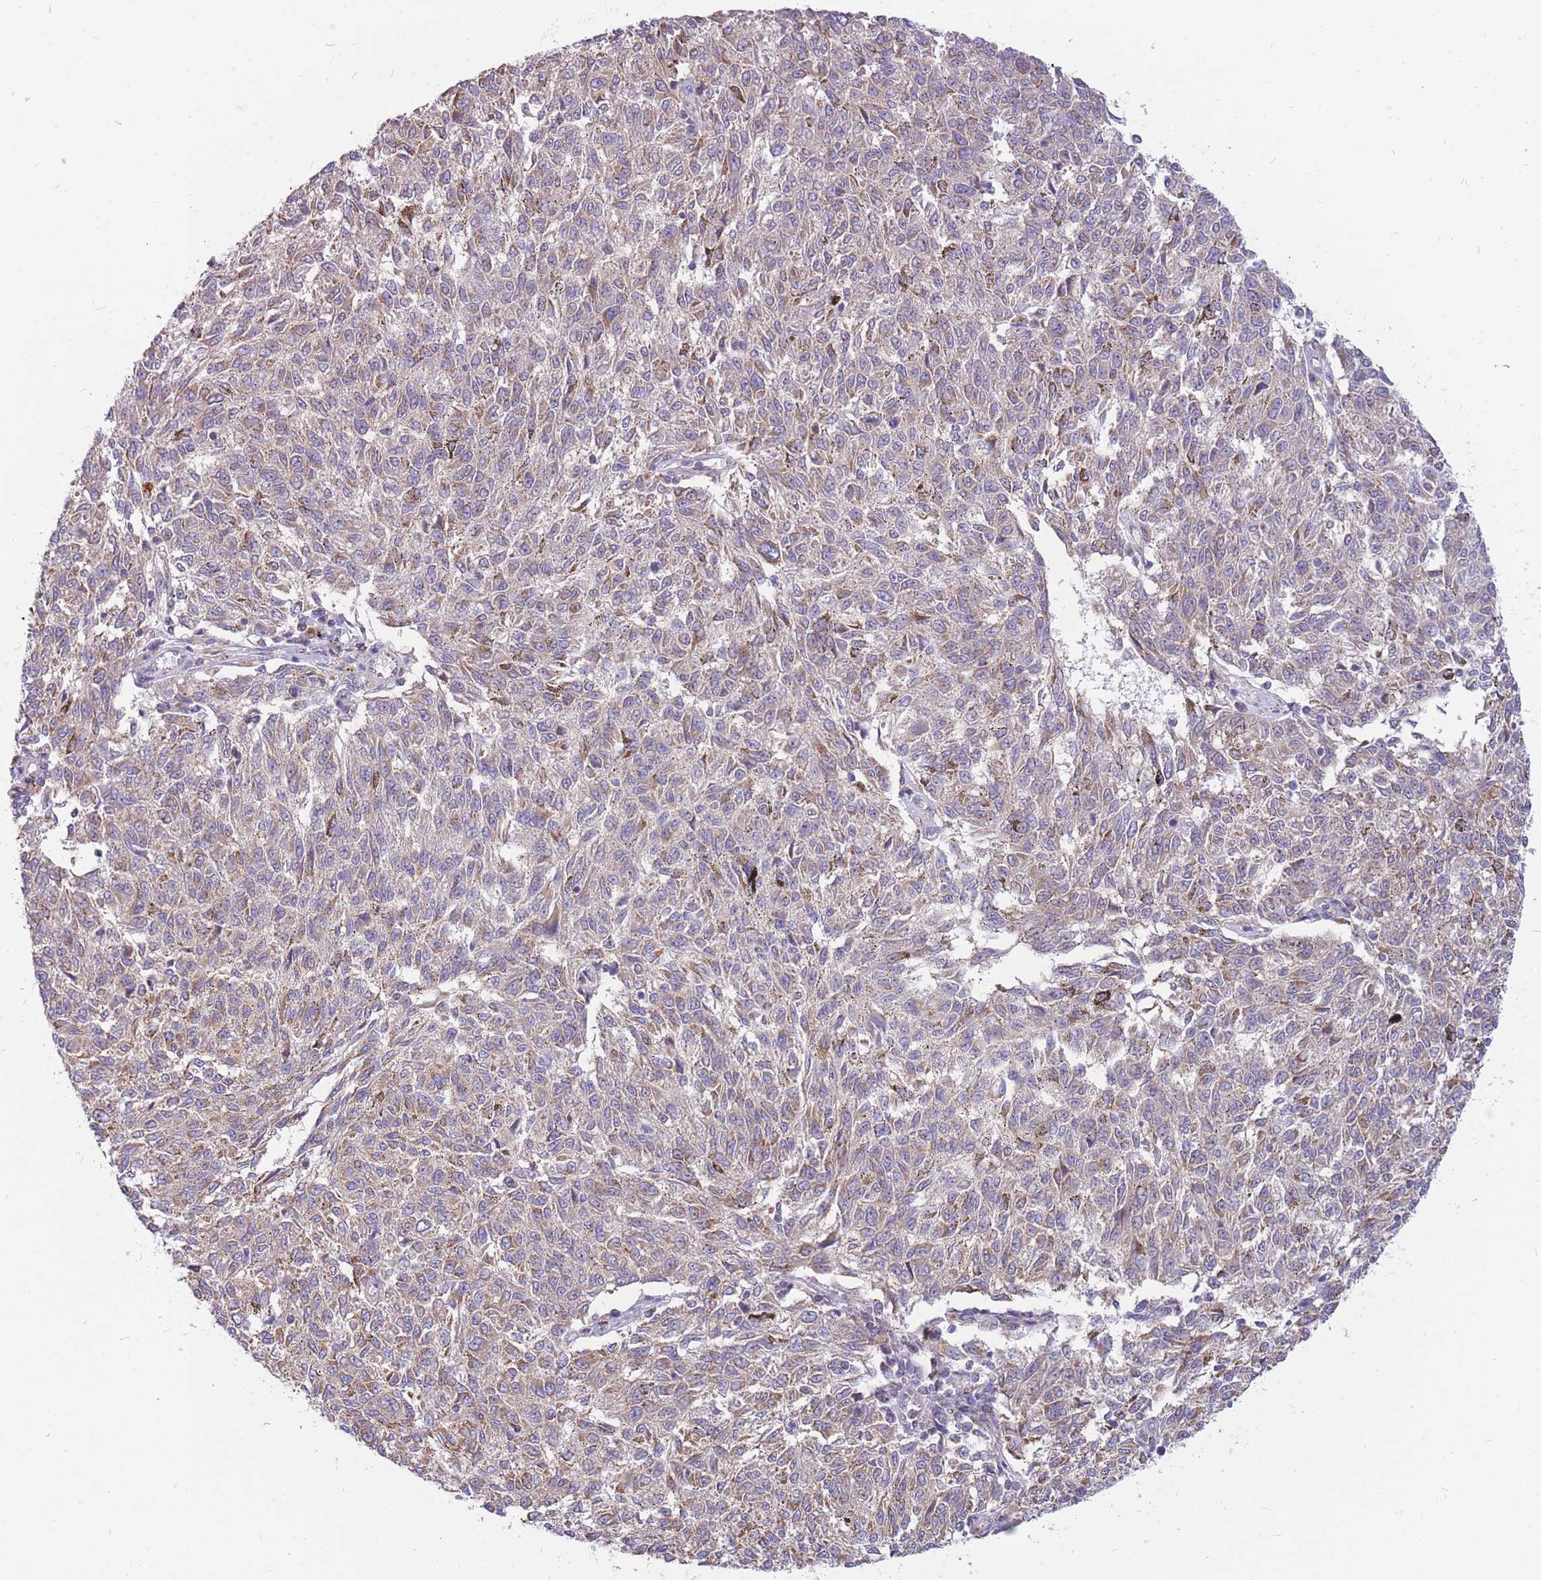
{"staining": {"intensity": "weak", "quantity": "25%-75%", "location": "cytoplasmic/membranous"}, "tissue": "melanoma", "cell_type": "Tumor cells", "image_type": "cancer", "snomed": [{"axis": "morphology", "description": "Malignant melanoma, NOS"}, {"axis": "topography", "description": "Skin"}], "caption": "IHC image of human malignant melanoma stained for a protein (brown), which reveals low levels of weak cytoplasmic/membranous expression in about 25%-75% of tumor cells.", "gene": "PCSK1", "patient": {"sex": "female", "age": 72}}